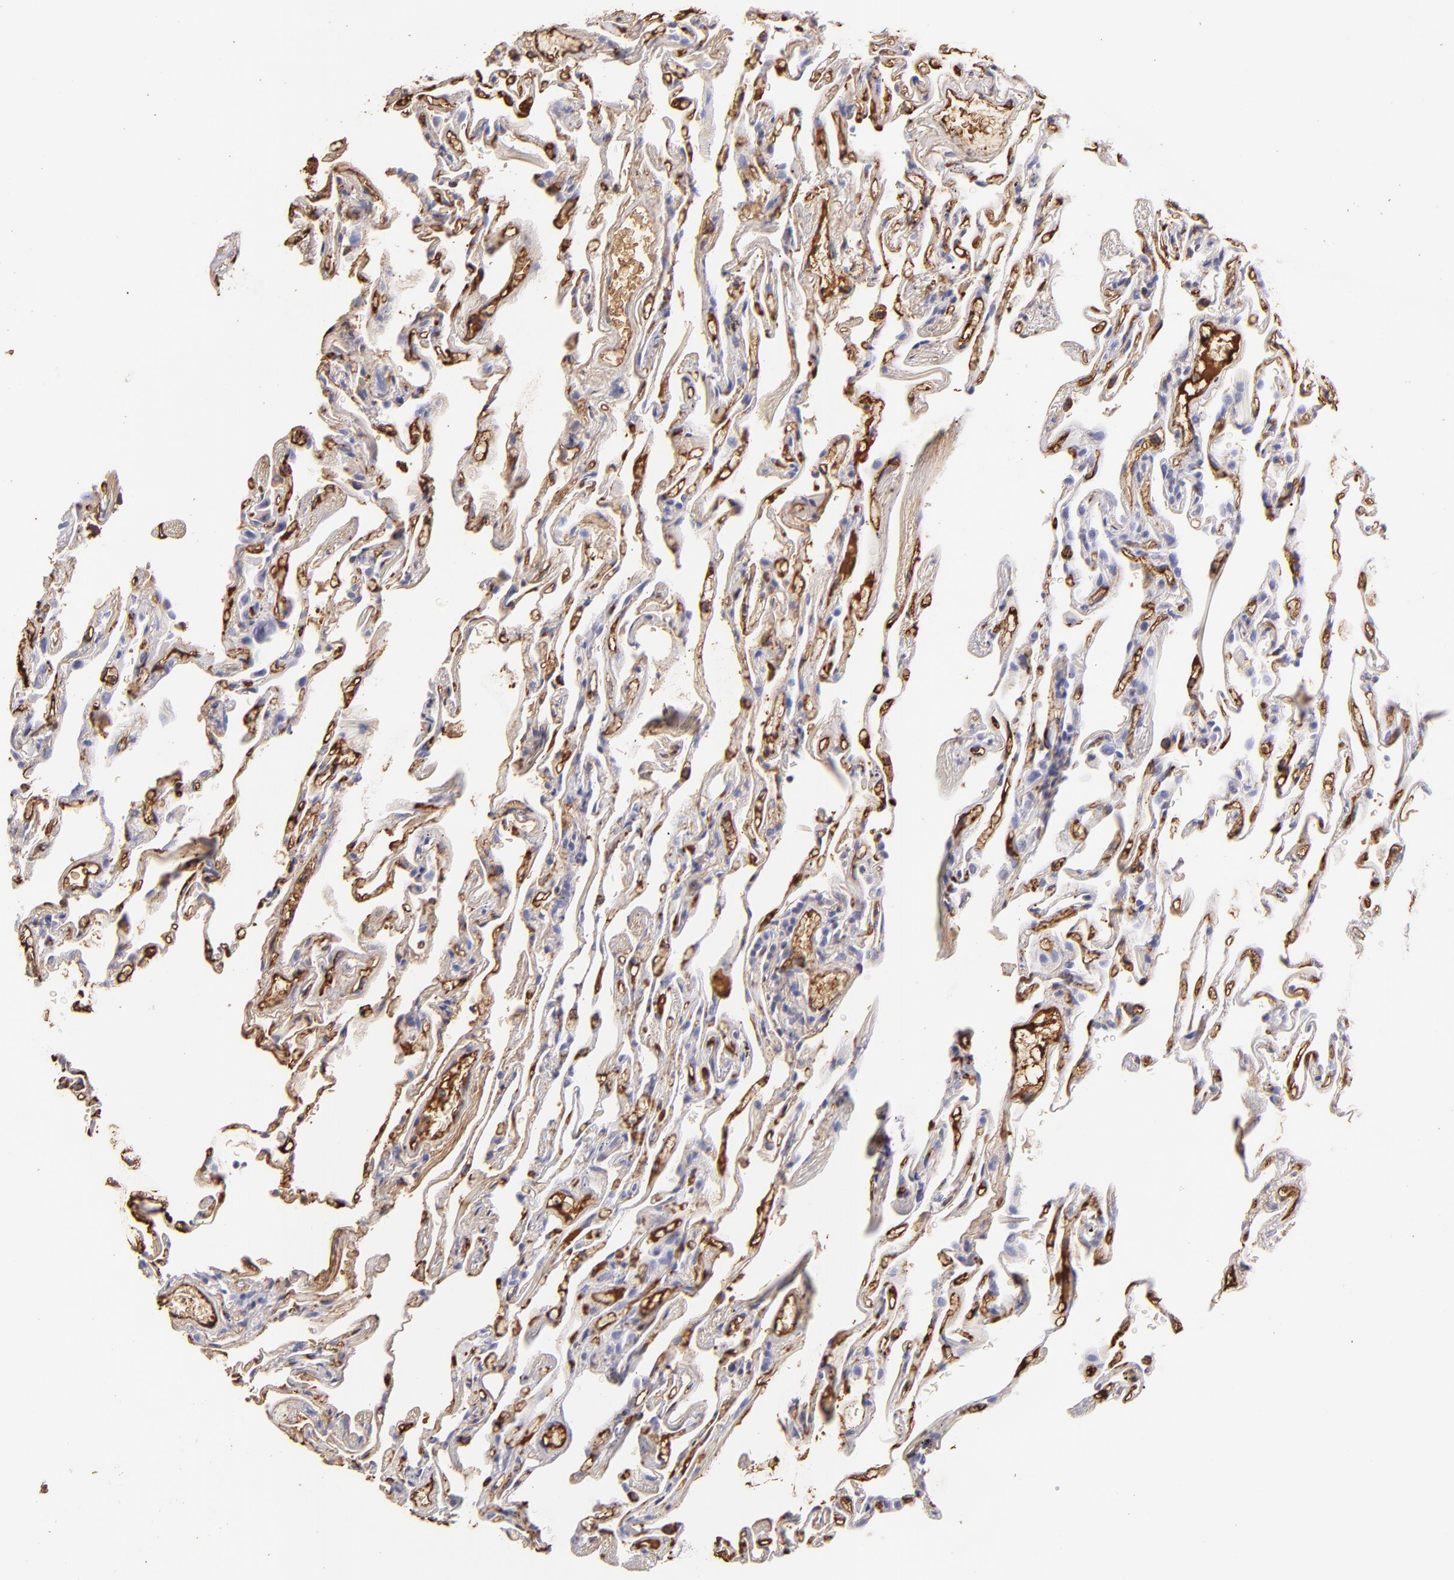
{"staining": {"intensity": "negative", "quantity": "none", "location": "none"}, "tissue": "lung", "cell_type": "Alveolar cells", "image_type": "normal", "snomed": [{"axis": "morphology", "description": "Normal tissue, NOS"}, {"axis": "morphology", "description": "Inflammation, NOS"}, {"axis": "topography", "description": "Lung"}], "caption": "Immunohistochemical staining of normal human lung displays no significant positivity in alveolar cells.", "gene": "FGB", "patient": {"sex": "male", "age": 69}}